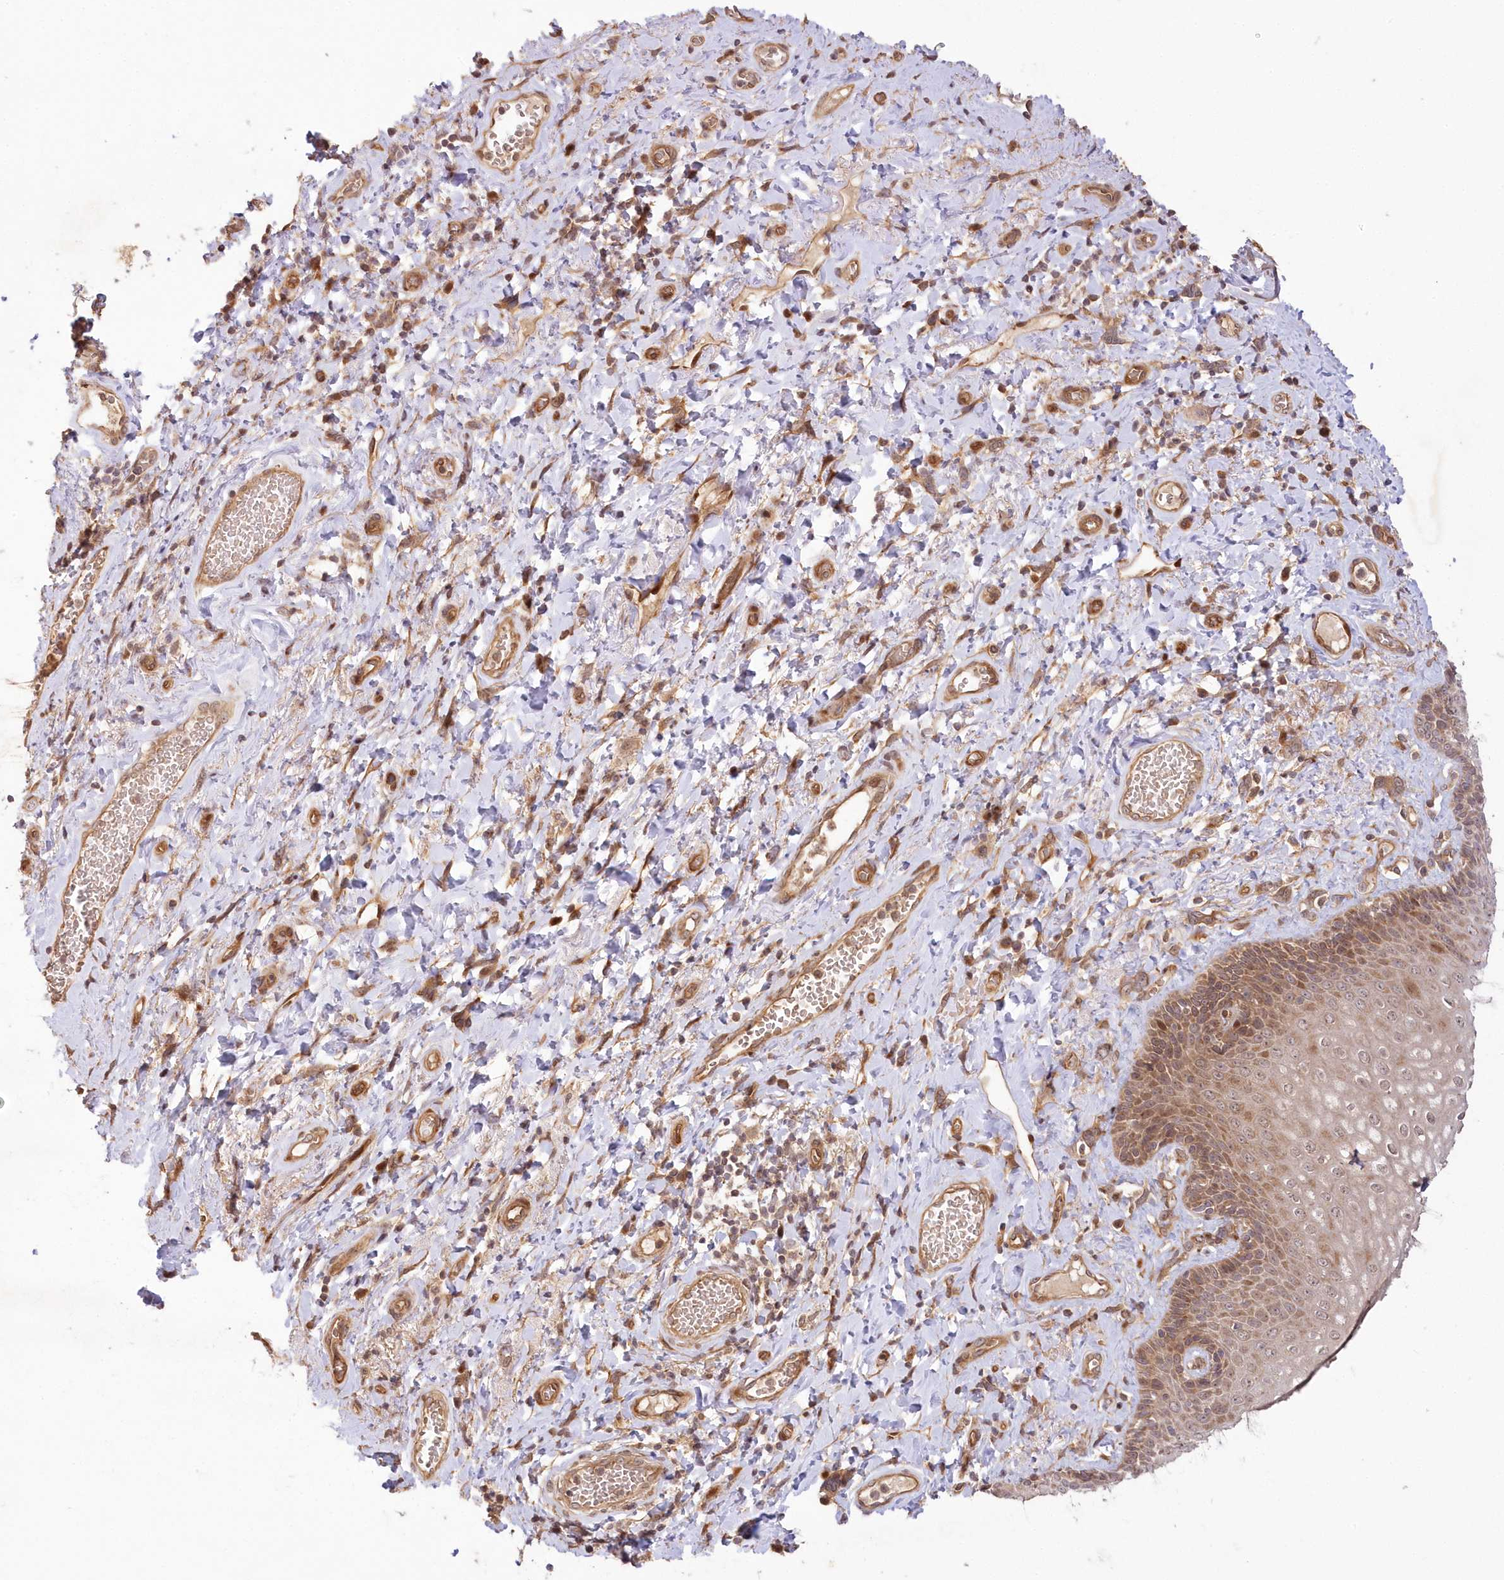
{"staining": {"intensity": "moderate", "quantity": ">75%", "location": "cytoplasmic/membranous,nuclear"}, "tissue": "skin", "cell_type": "Epidermal cells", "image_type": "normal", "snomed": [{"axis": "morphology", "description": "Normal tissue, NOS"}, {"axis": "topography", "description": "Anal"}], "caption": "Skin stained with a protein marker demonstrates moderate staining in epidermal cells.", "gene": "UBTD2", "patient": {"sex": "male", "age": 69}}